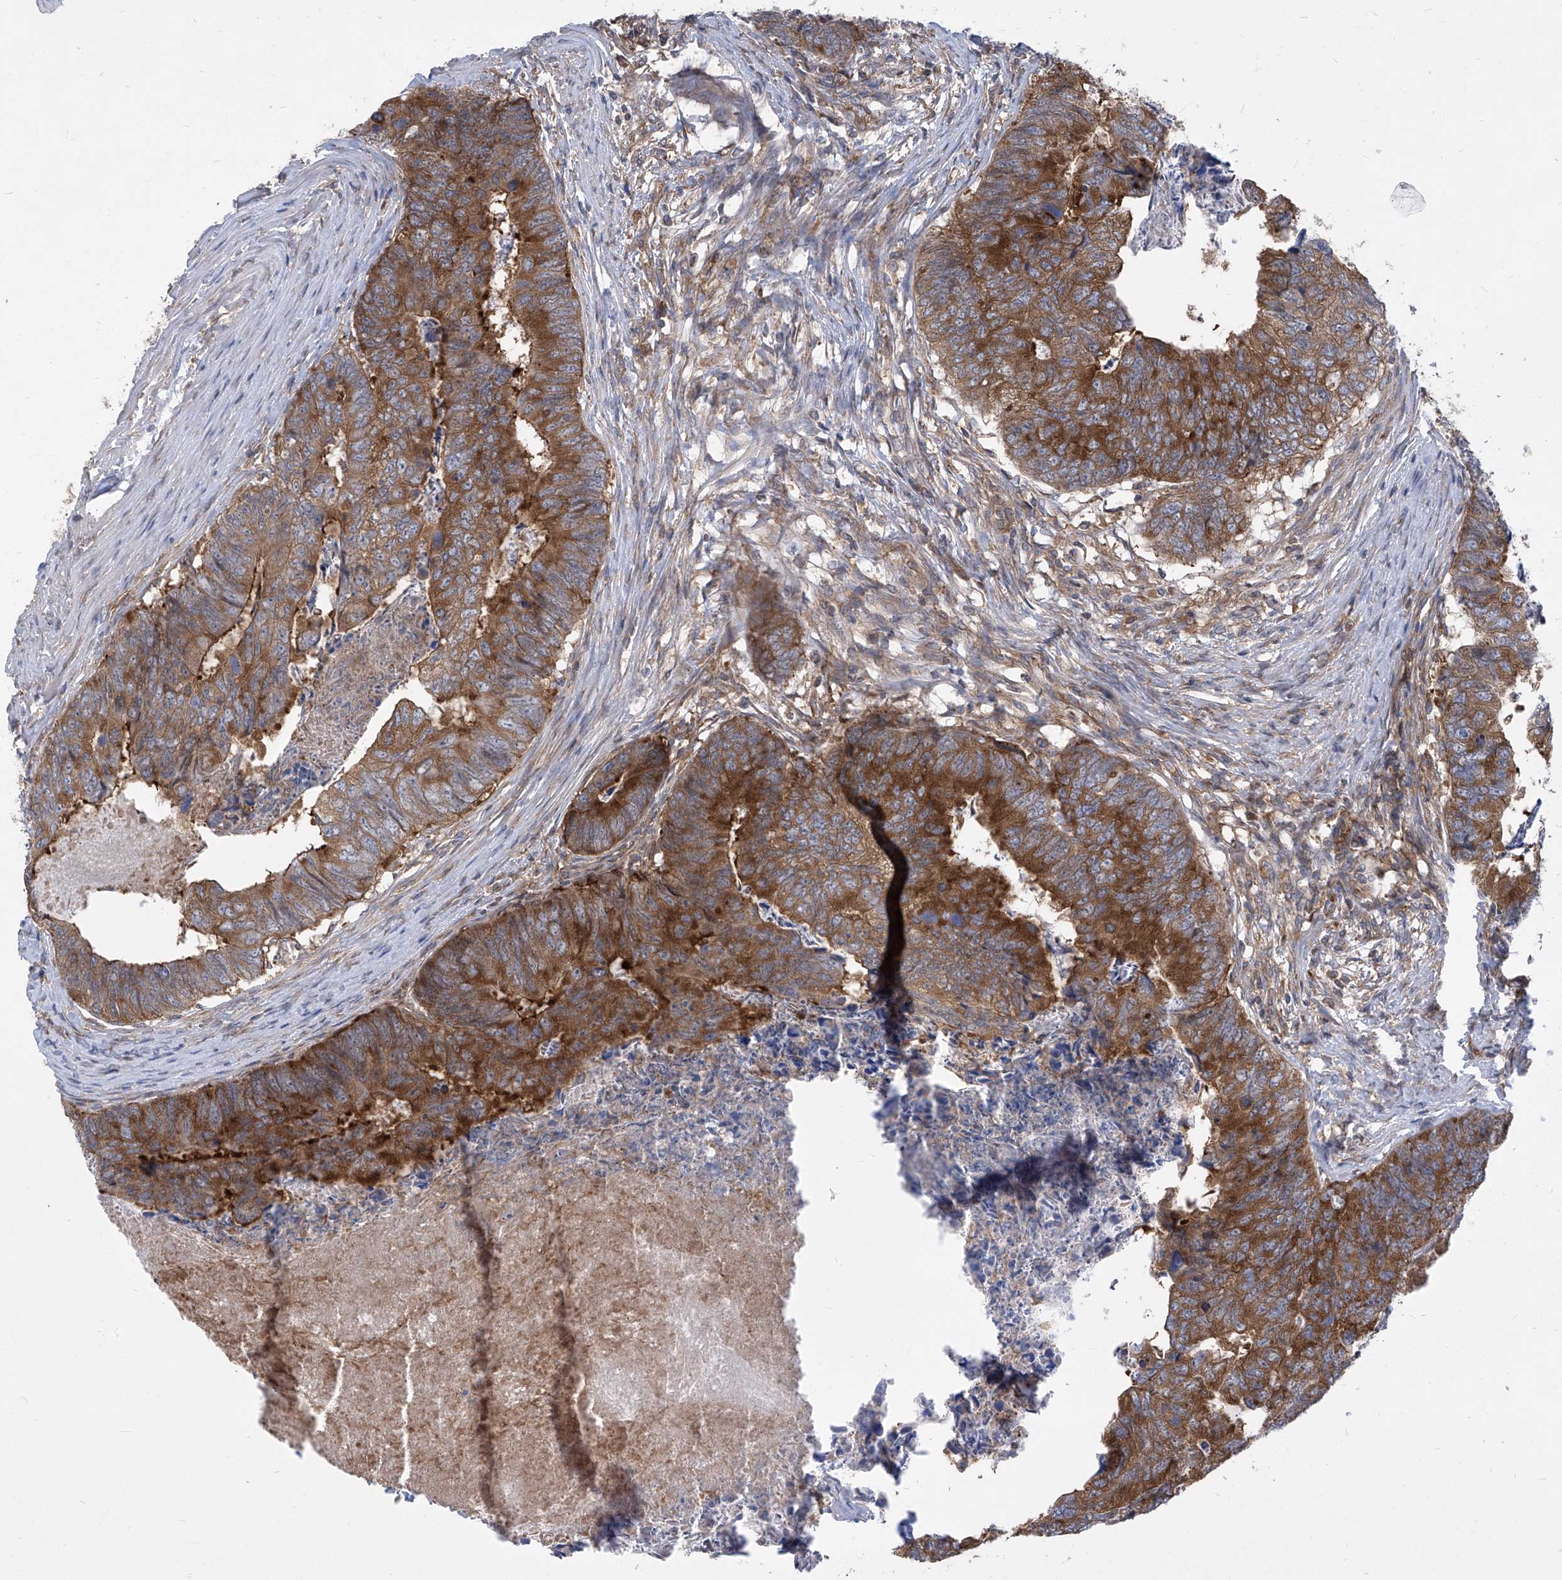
{"staining": {"intensity": "strong", "quantity": ">75%", "location": "cytoplasmic/membranous"}, "tissue": "colorectal cancer", "cell_type": "Tumor cells", "image_type": "cancer", "snomed": [{"axis": "morphology", "description": "Adenocarcinoma, NOS"}, {"axis": "topography", "description": "Colon"}], "caption": "A high-resolution micrograph shows immunohistochemistry staining of colorectal cancer, which displays strong cytoplasmic/membranous positivity in approximately >75% of tumor cells.", "gene": "EIF3M", "patient": {"sex": "female", "age": 67}}